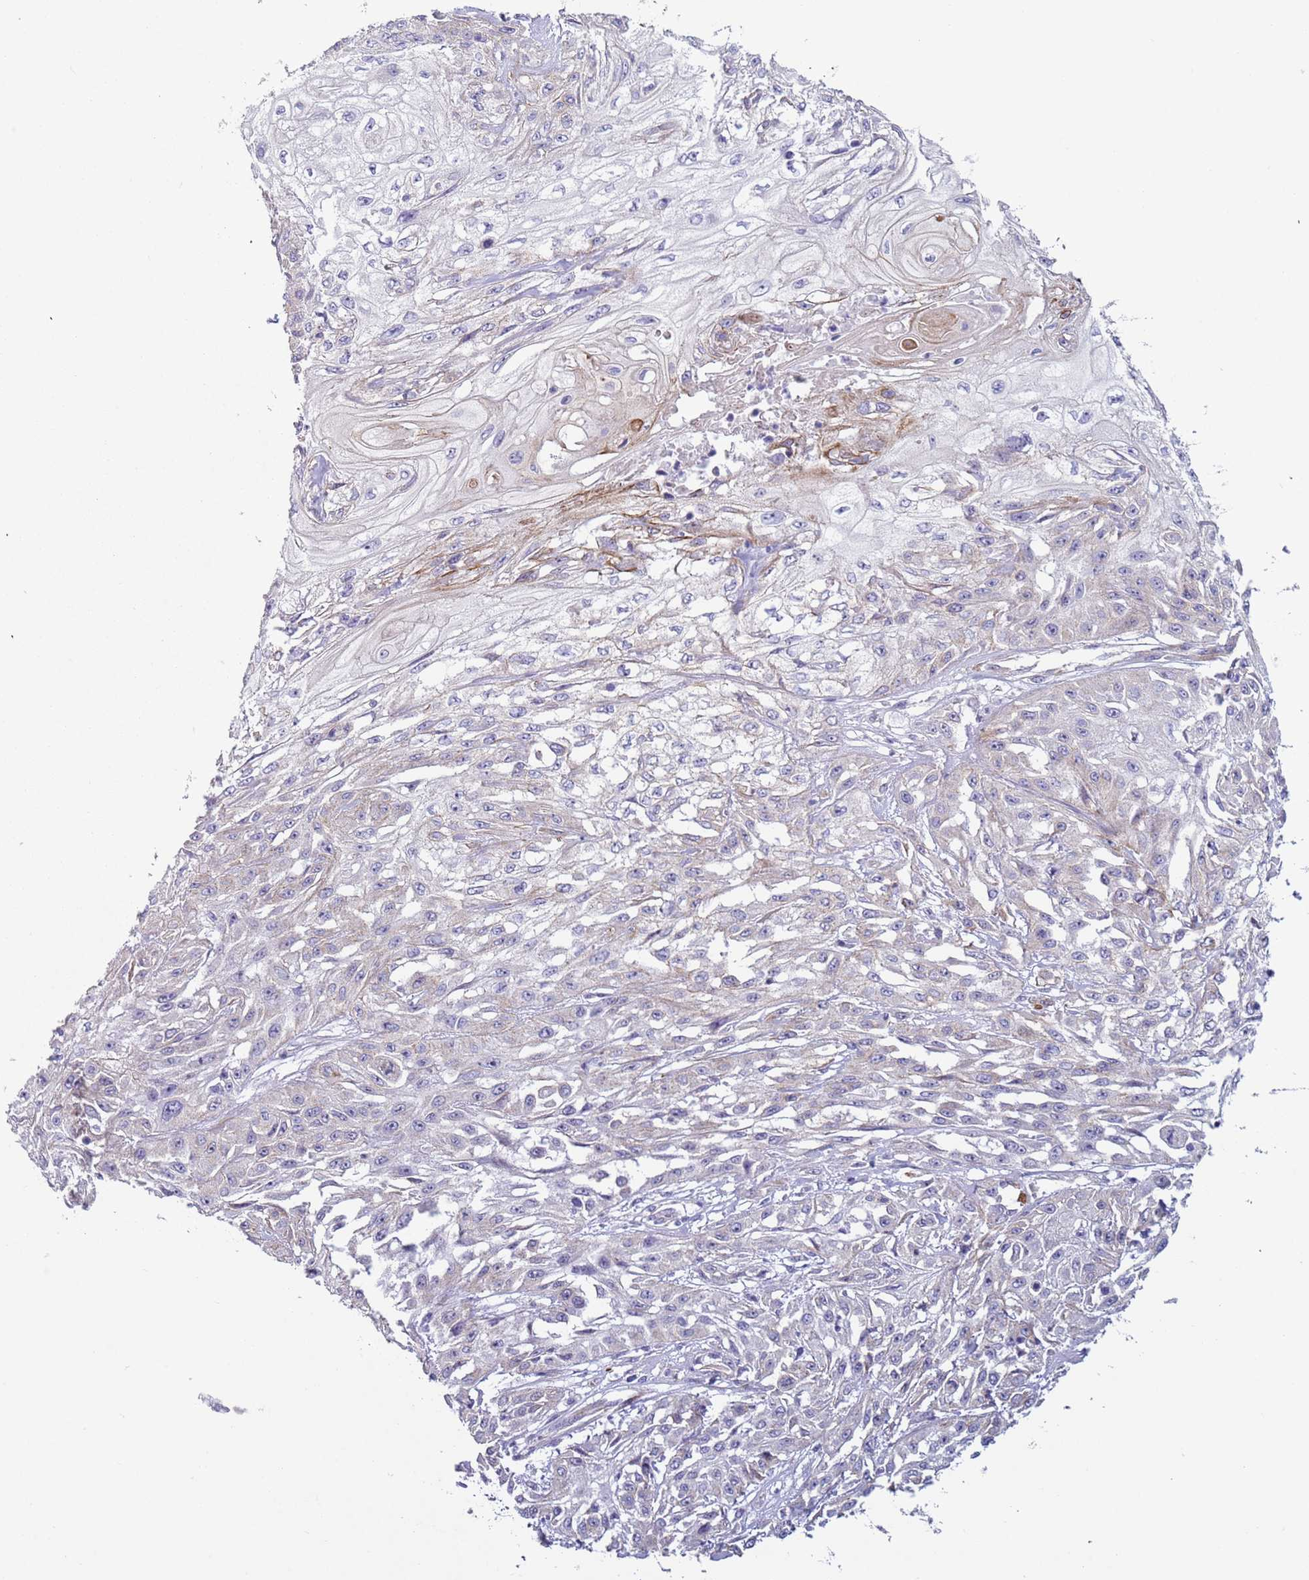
{"staining": {"intensity": "negative", "quantity": "none", "location": "none"}, "tissue": "skin cancer", "cell_type": "Tumor cells", "image_type": "cancer", "snomed": [{"axis": "morphology", "description": "Squamous cell carcinoma, NOS"}, {"axis": "morphology", "description": "Squamous cell carcinoma, metastatic, NOS"}, {"axis": "topography", "description": "Skin"}, {"axis": "topography", "description": "Lymph node"}], "caption": "This is a micrograph of IHC staining of skin cancer (metastatic squamous cell carcinoma), which shows no positivity in tumor cells.", "gene": "HEATR1", "patient": {"sex": "male", "age": 75}}